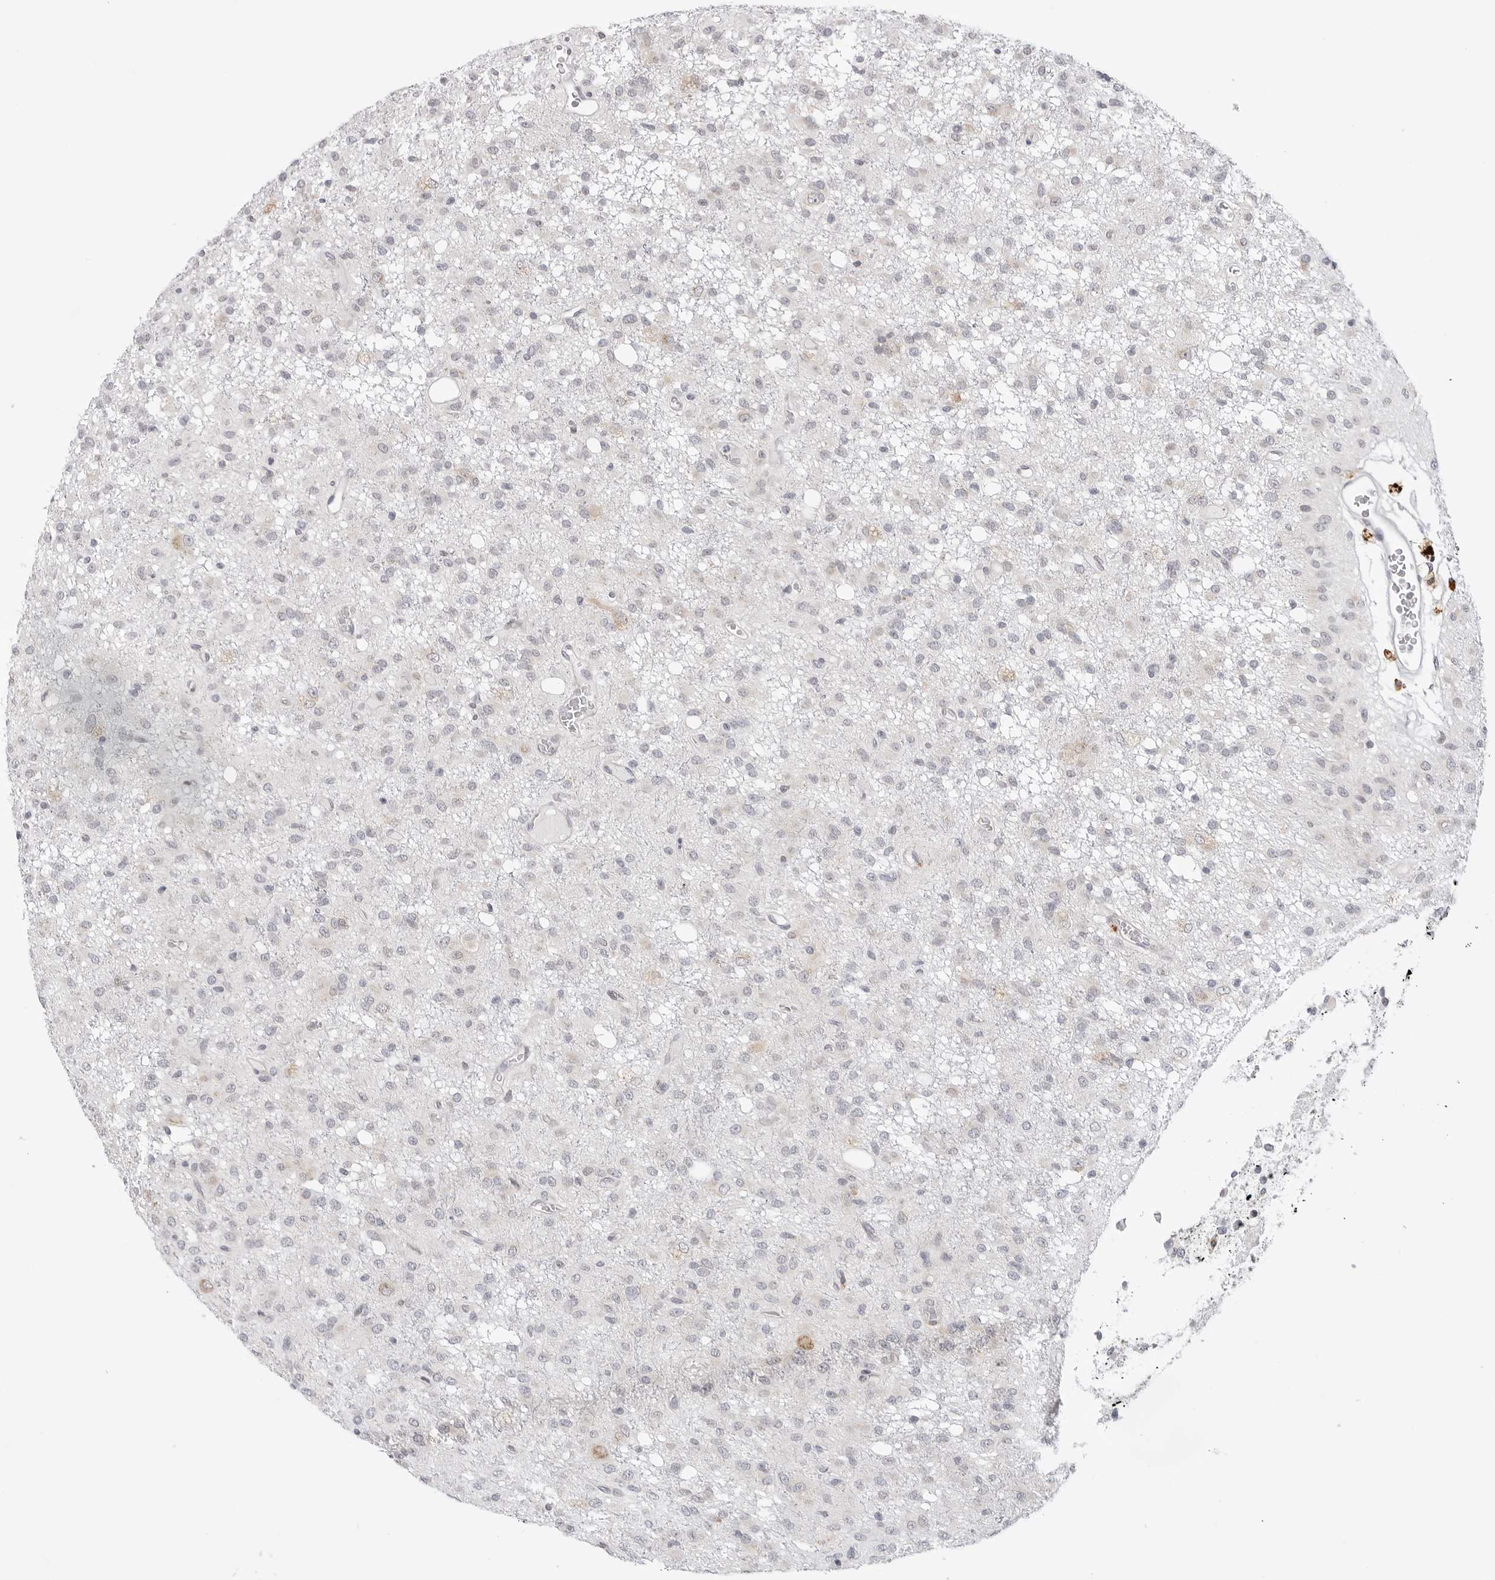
{"staining": {"intensity": "negative", "quantity": "none", "location": "none"}, "tissue": "glioma", "cell_type": "Tumor cells", "image_type": "cancer", "snomed": [{"axis": "morphology", "description": "Glioma, malignant, High grade"}, {"axis": "topography", "description": "Brain"}], "caption": "This is an immunohistochemistry (IHC) histopathology image of glioma. There is no staining in tumor cells.", "gene": "RPN1", "patient": {"sex": "female", "age": 59}}